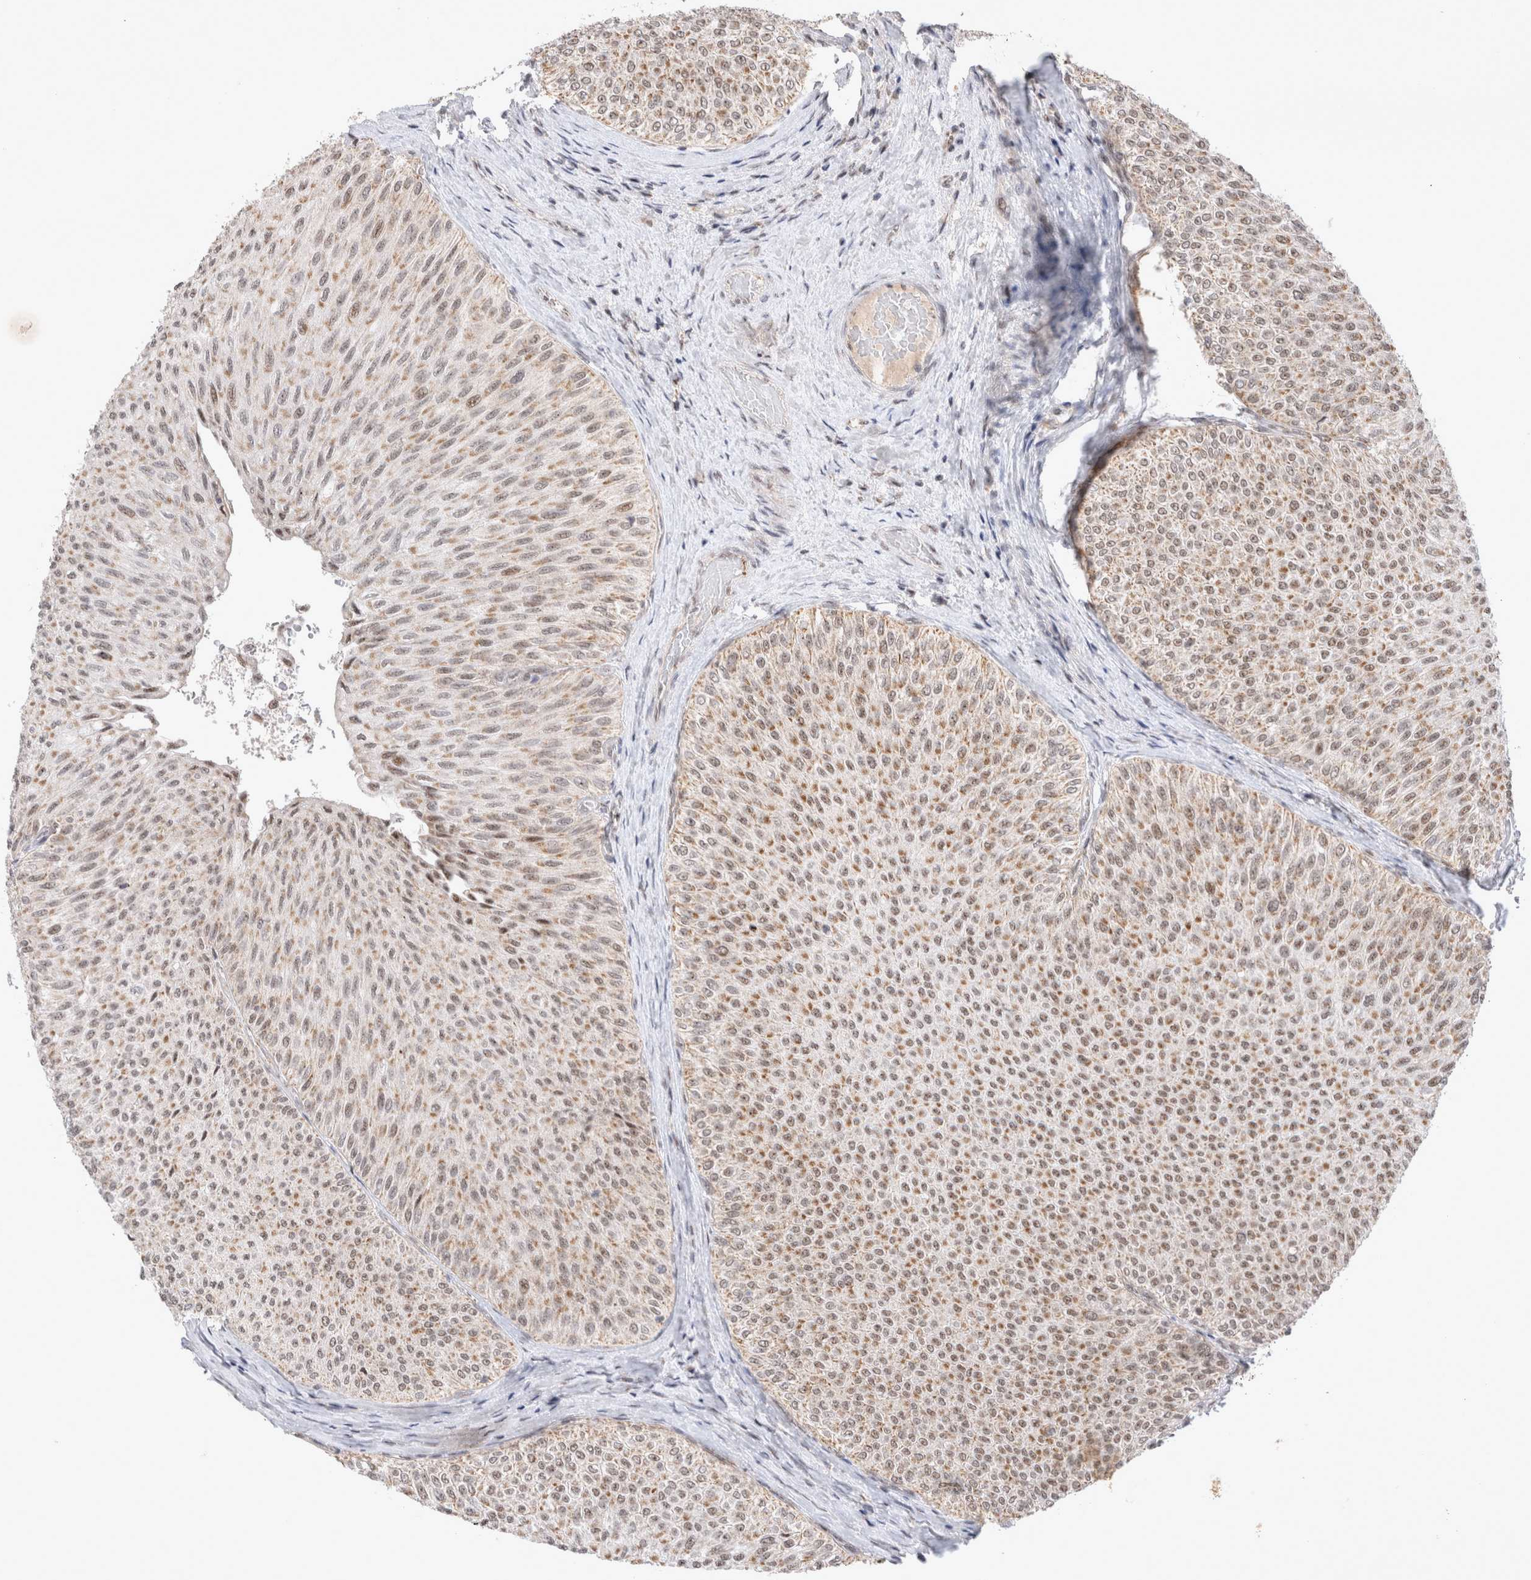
{"staining": {"intensity": "moderate", "quantity": ">75%", "location": "cytoplasmic/membranous"}, "tissue": "urothelial cancer", "cell_type": "Tumor cells", "image_type": "cancer", "snomed": [{"axis": "morphology", "description": "Urothelial carcinoma, Low grade"}, {"axis": "topography", "description": "Urinary bladder"}], "caption": "This histopathology image shows urothelial carcinoma (low-grade) stained with immunohistochemistry to label a protein in brown. The cytoplasmic/membranous of tumor cells show moderate positivity for the protein. Nuclei are counter-stained blue.", "gene": "MRPL37", "patient": {"sex": "male", "age": 78}}